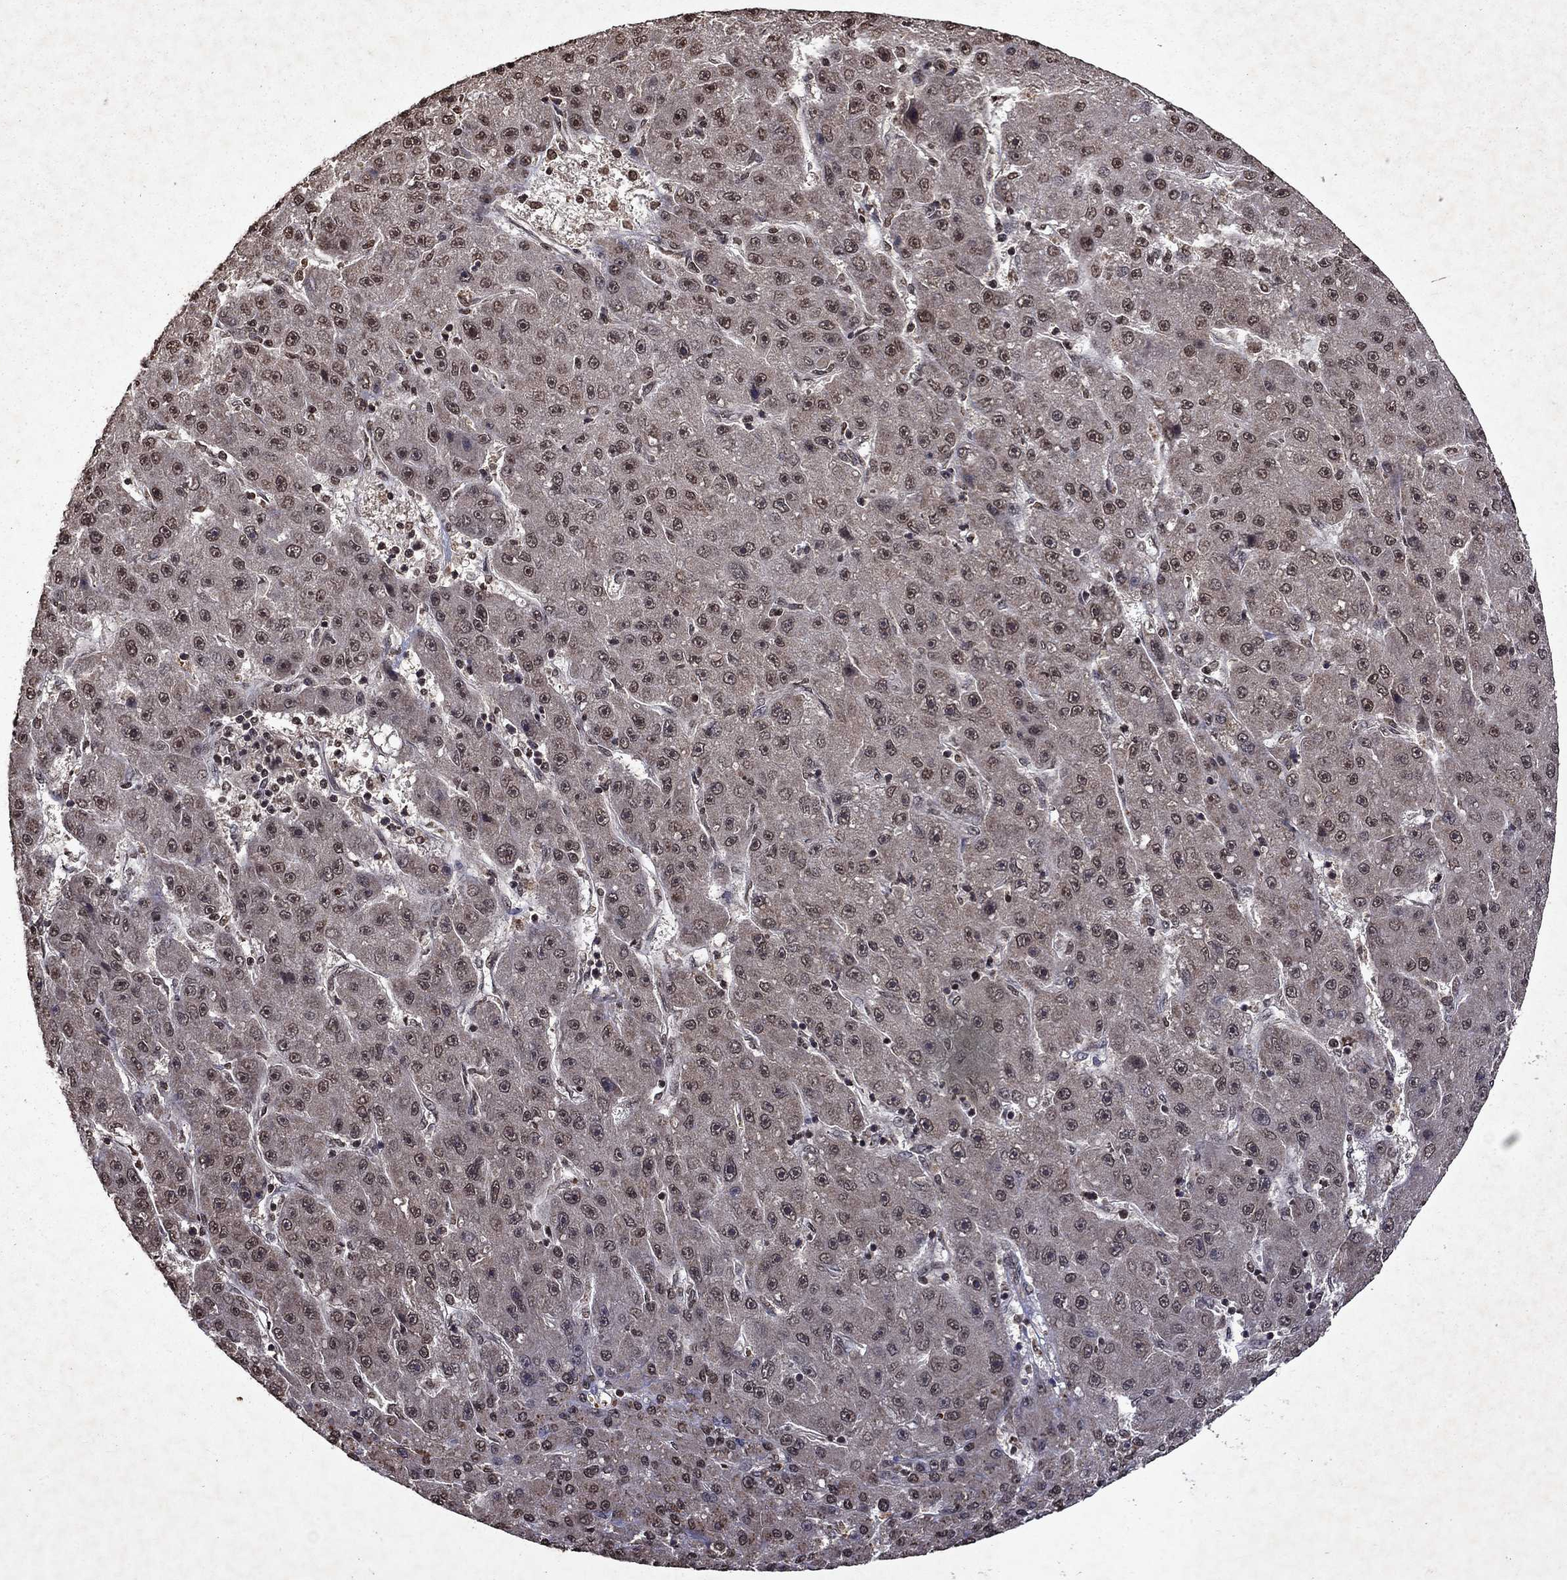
{"staining": {"intensity": "negative", "quantity": "none", "location": "none"}, "tissue": "liver cancer", "cell_type": "Tumor cells", "image_type": "cancer", "snomed": [{"axis": "morphology", "description": "Carcinoma, Hepatocellular, NOS"}, {"axis": "topography", "description": "Liver"}], "caption": "Immunohistochemistry photomicrograph of neoplastic tissue: hepatocellular carcinoma (liver) stained with DAB demonstrates no significant protein staining in tumor cells. (Brightfield microscopy of DAB (3,3'-diaminobenzidine) IHC at high magnification).", "gene": "PIN4", "patient": {"sex": "male", "age": 67}}